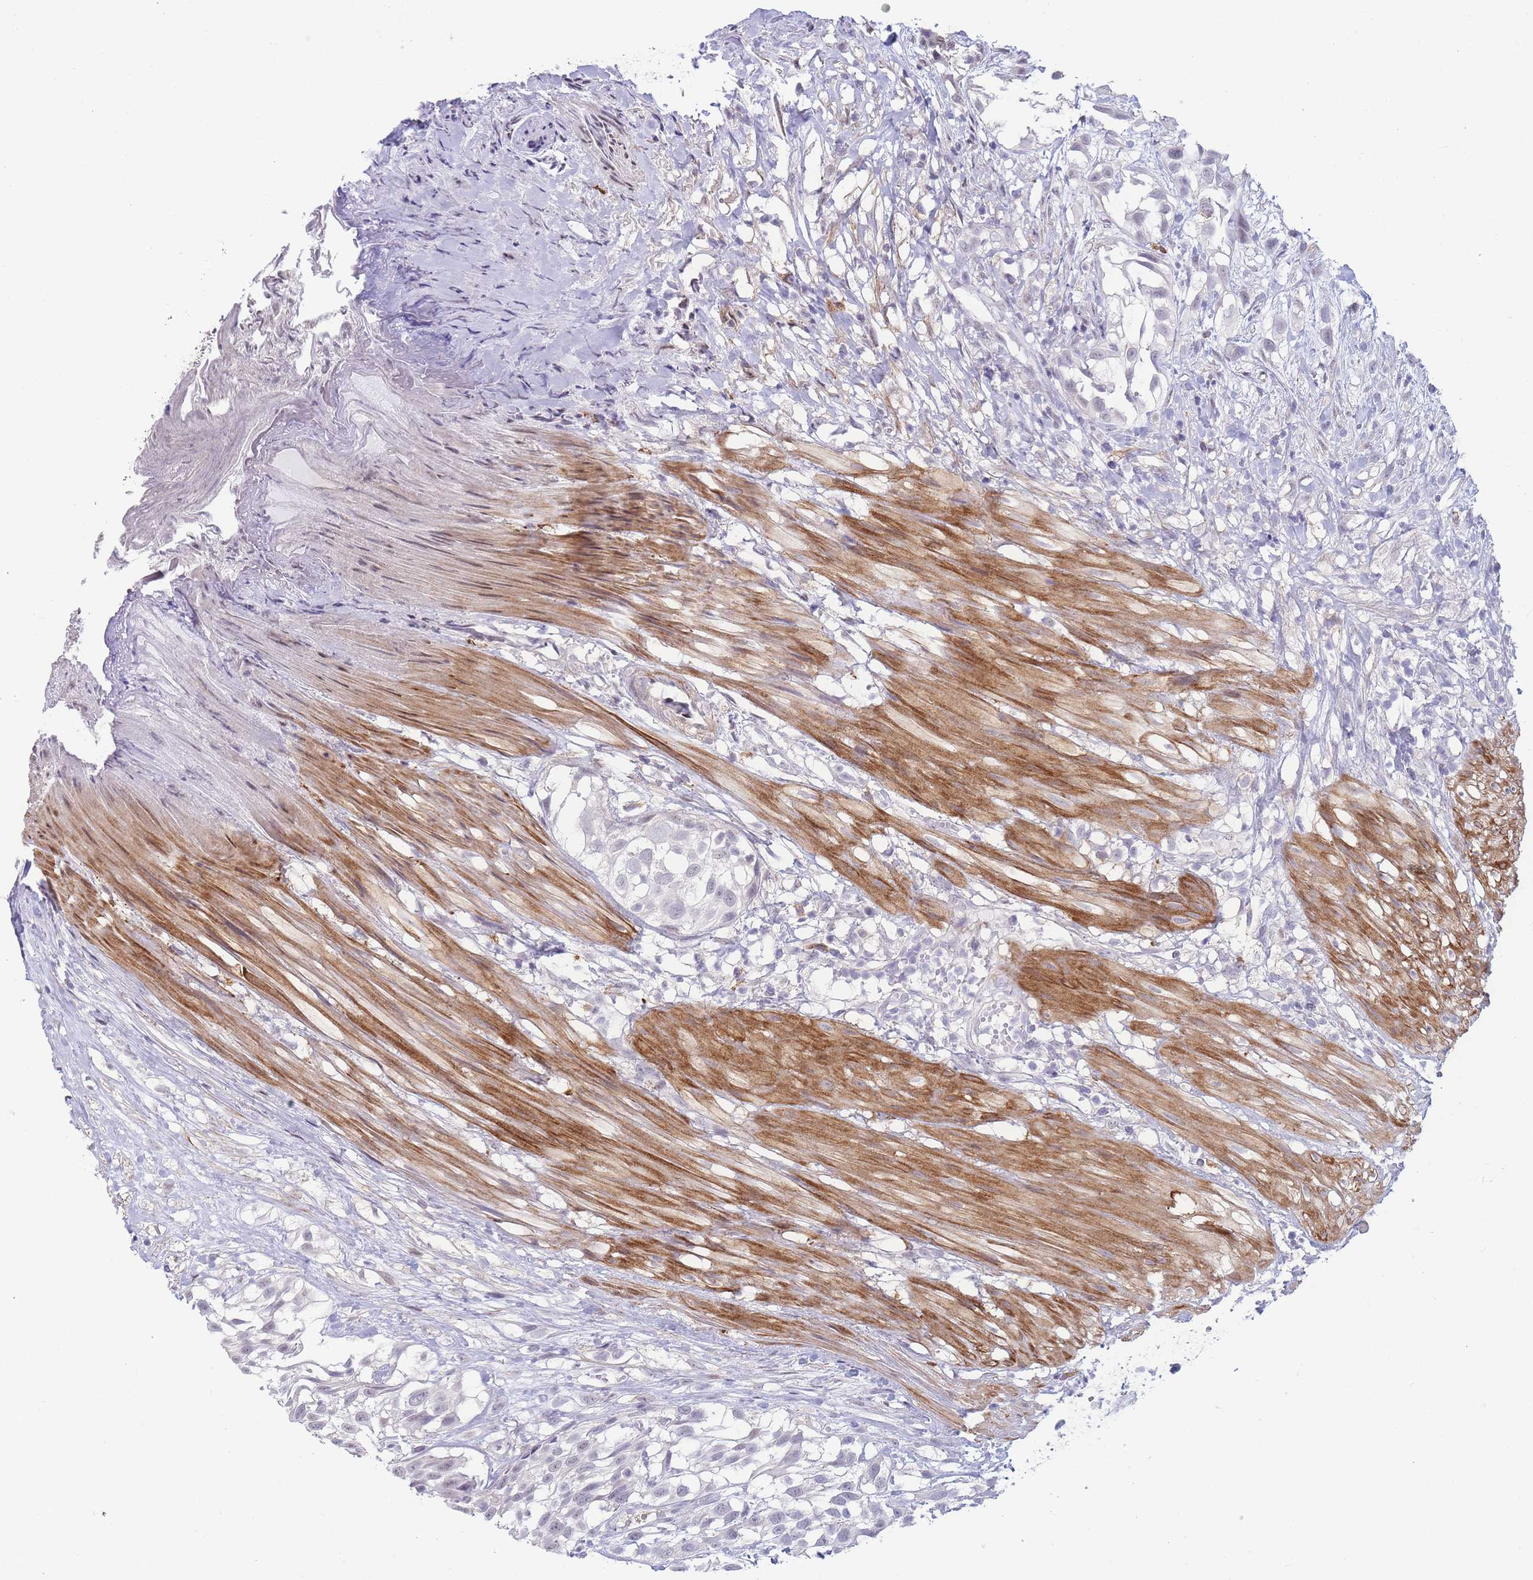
{"staining": {"intensity": "negative", "quantity": "none", "location": "none"}, "tissue": "urothelial cancer", "cell_type": "Tumor cells", "image_type": "cancer", "snomed": [{"axis": "morphology", "description": "Urothelial carcinoma, High grade"}, {"axis": "topography", "description": "Urinary bladder"}], "caption": "Human urothelial carcinoma (high-grade) stained for a protein using IHC exhibits no expression in tumor cells.", "gene": "ASAP3", "patient": {"sex": "male", "age": 56}}